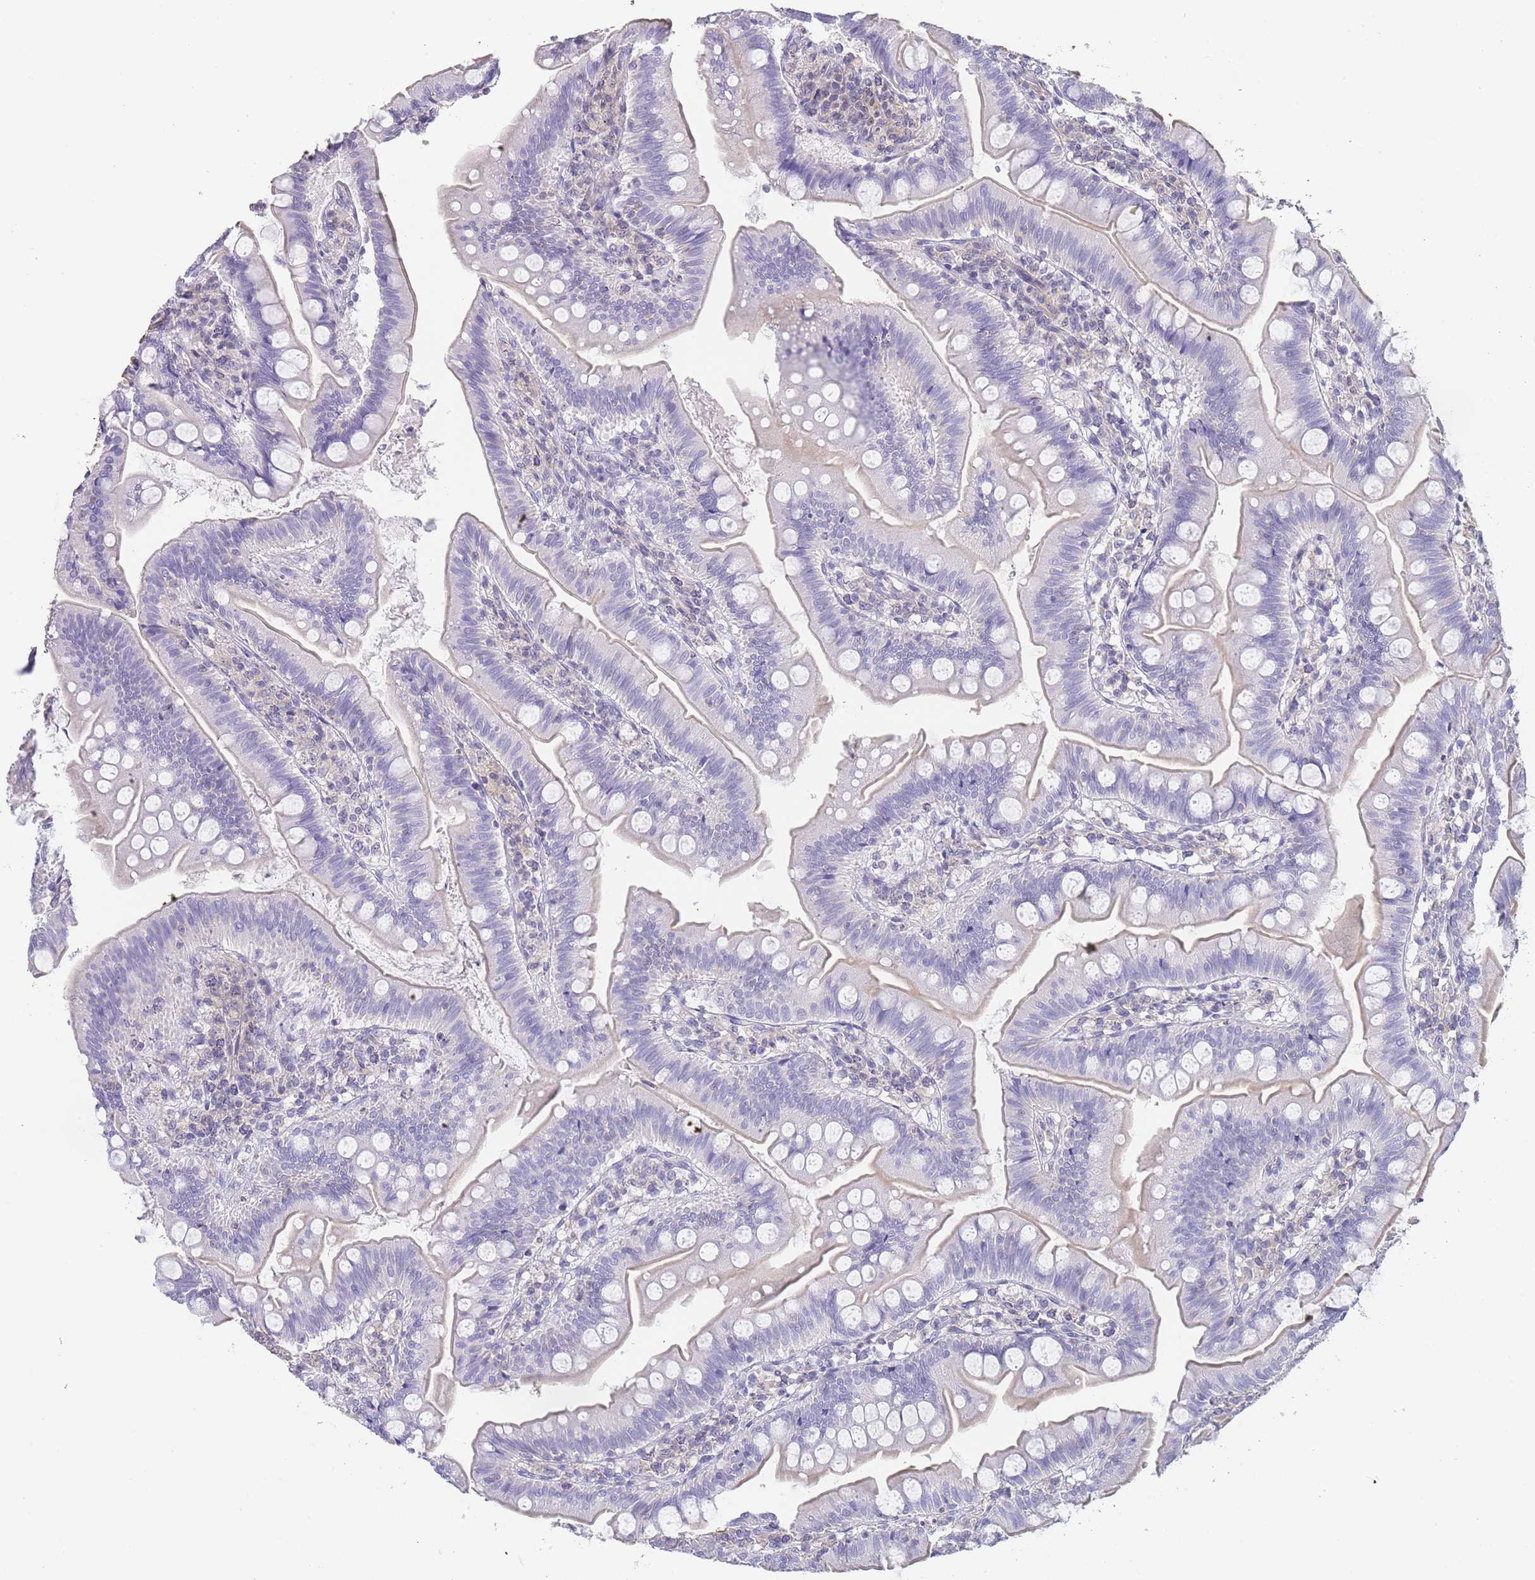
{"staining": {"intensity": "weak", "quantity": "<25%", "location": "cytoplasmic/membranous"}, "tissue": "small intestine", "cell_type": "Glandular cells", "image_type": "normal", "snomed": [{"axis": "morphology", "description": "Normal tissue, NOS"}, {"axis": "topography", "description": "Small intestine"}], "caption": "IHC micrograph of unremarkable small intestine stained for a protein (brown), which exhibits no positivity in glandular cells.", "gene": "NOP14", "patient": {"sex": "male", "age": 7}}